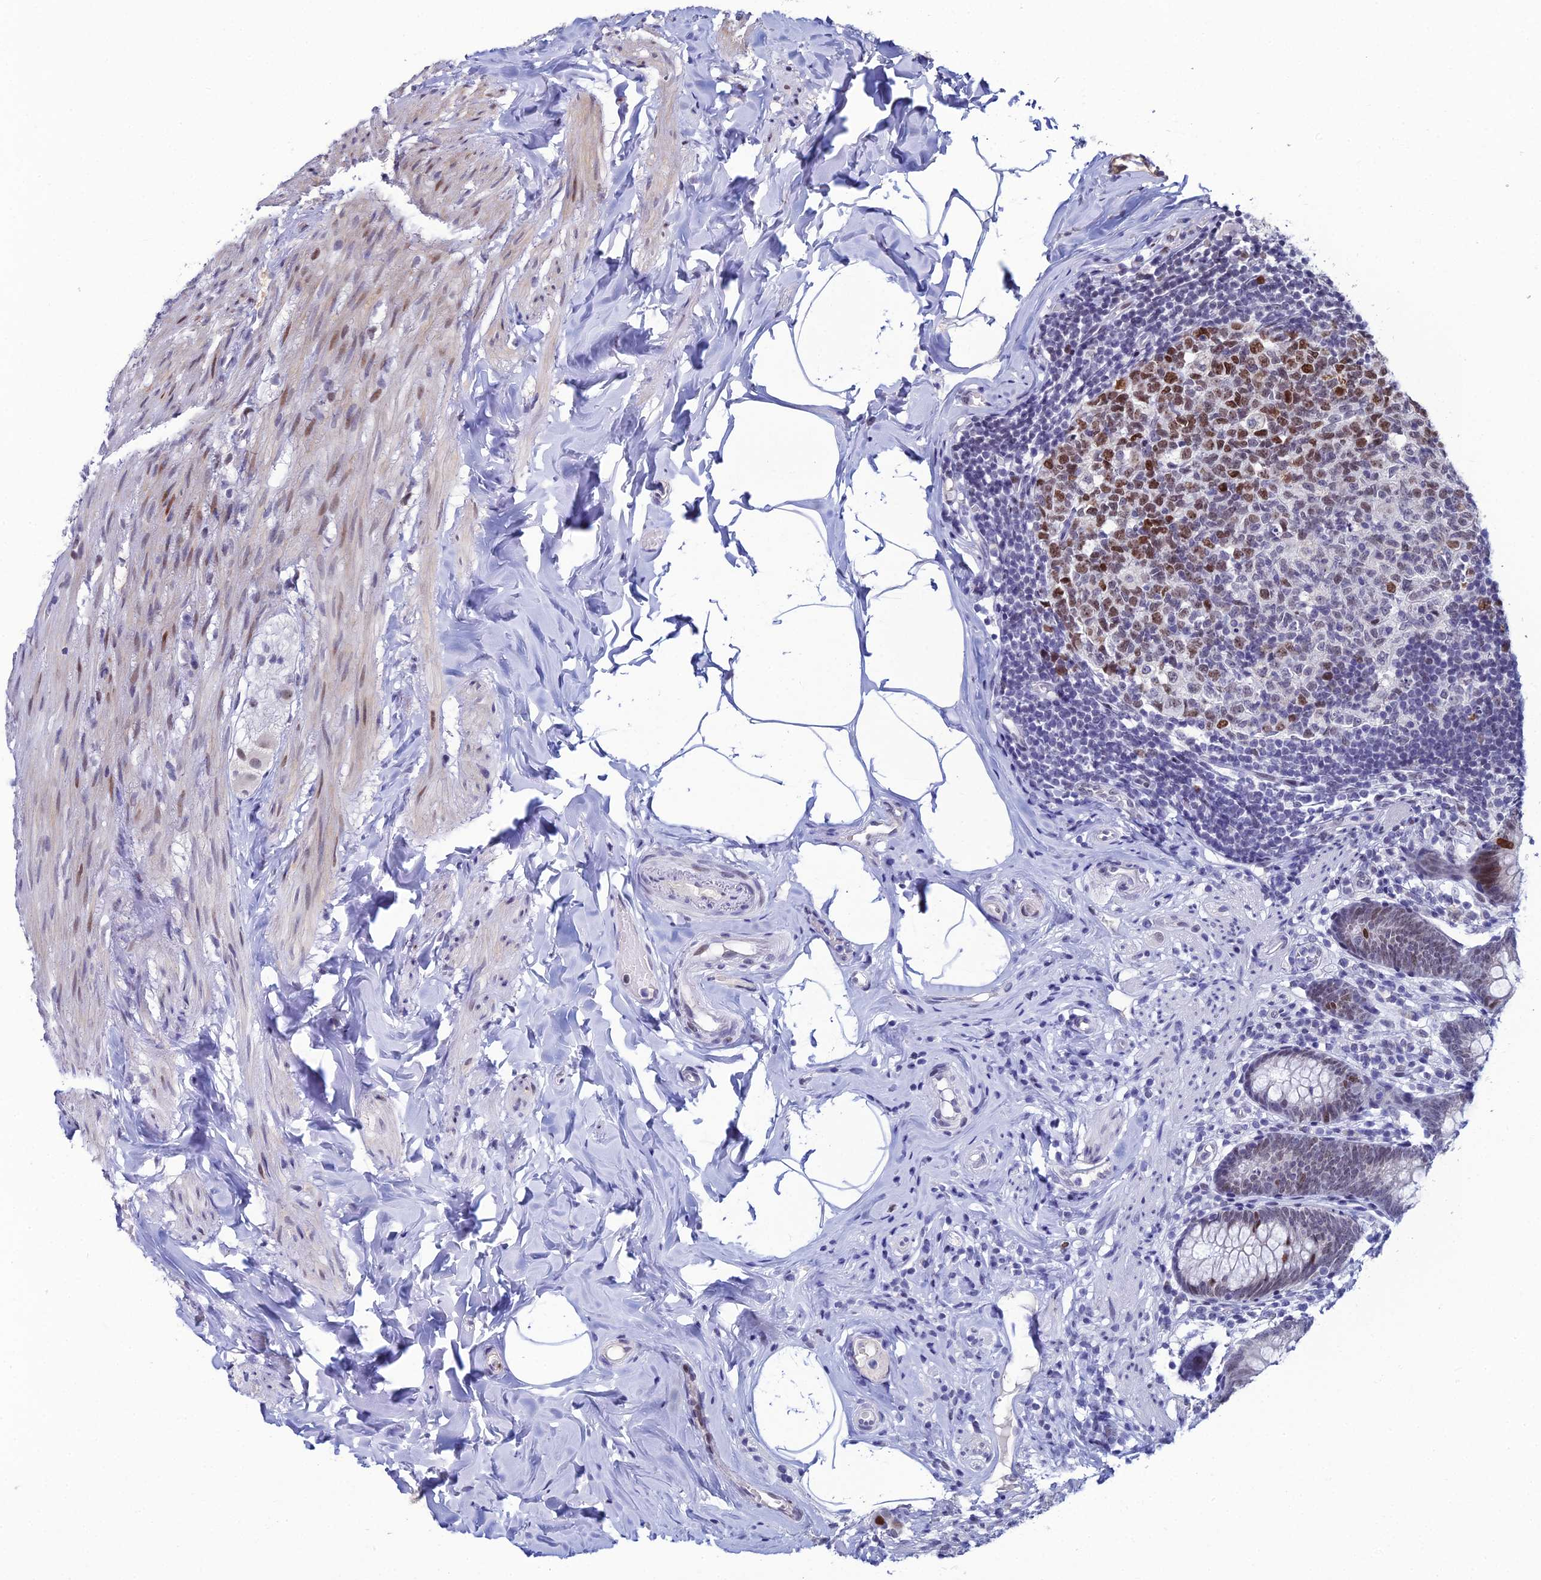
{"staining": {"intensity": "moderate", "quantity": "<25%", "location": "nuclear"}, "tissue": "appendix", "cell_type": "Glandular cells", "image_type": "normal", "snomed": [{"axis": "morphology", "description": "Normal tissue, NOS"}, {"axis": "topography", "description": "Appendix"}], "caption": "Immunohistochemistry staining of normal appendix, which reveals low levels of moderate nuclear positivity in about <25% of glandular cells indicating moderate nuclear protein positivity. The staining was performed using DAB (brown) for protein detection and nuclei were counterstained in hematoxylin (blue).", "gene": "TAF9B", "patient": {"sex": "male", "age": 55}}